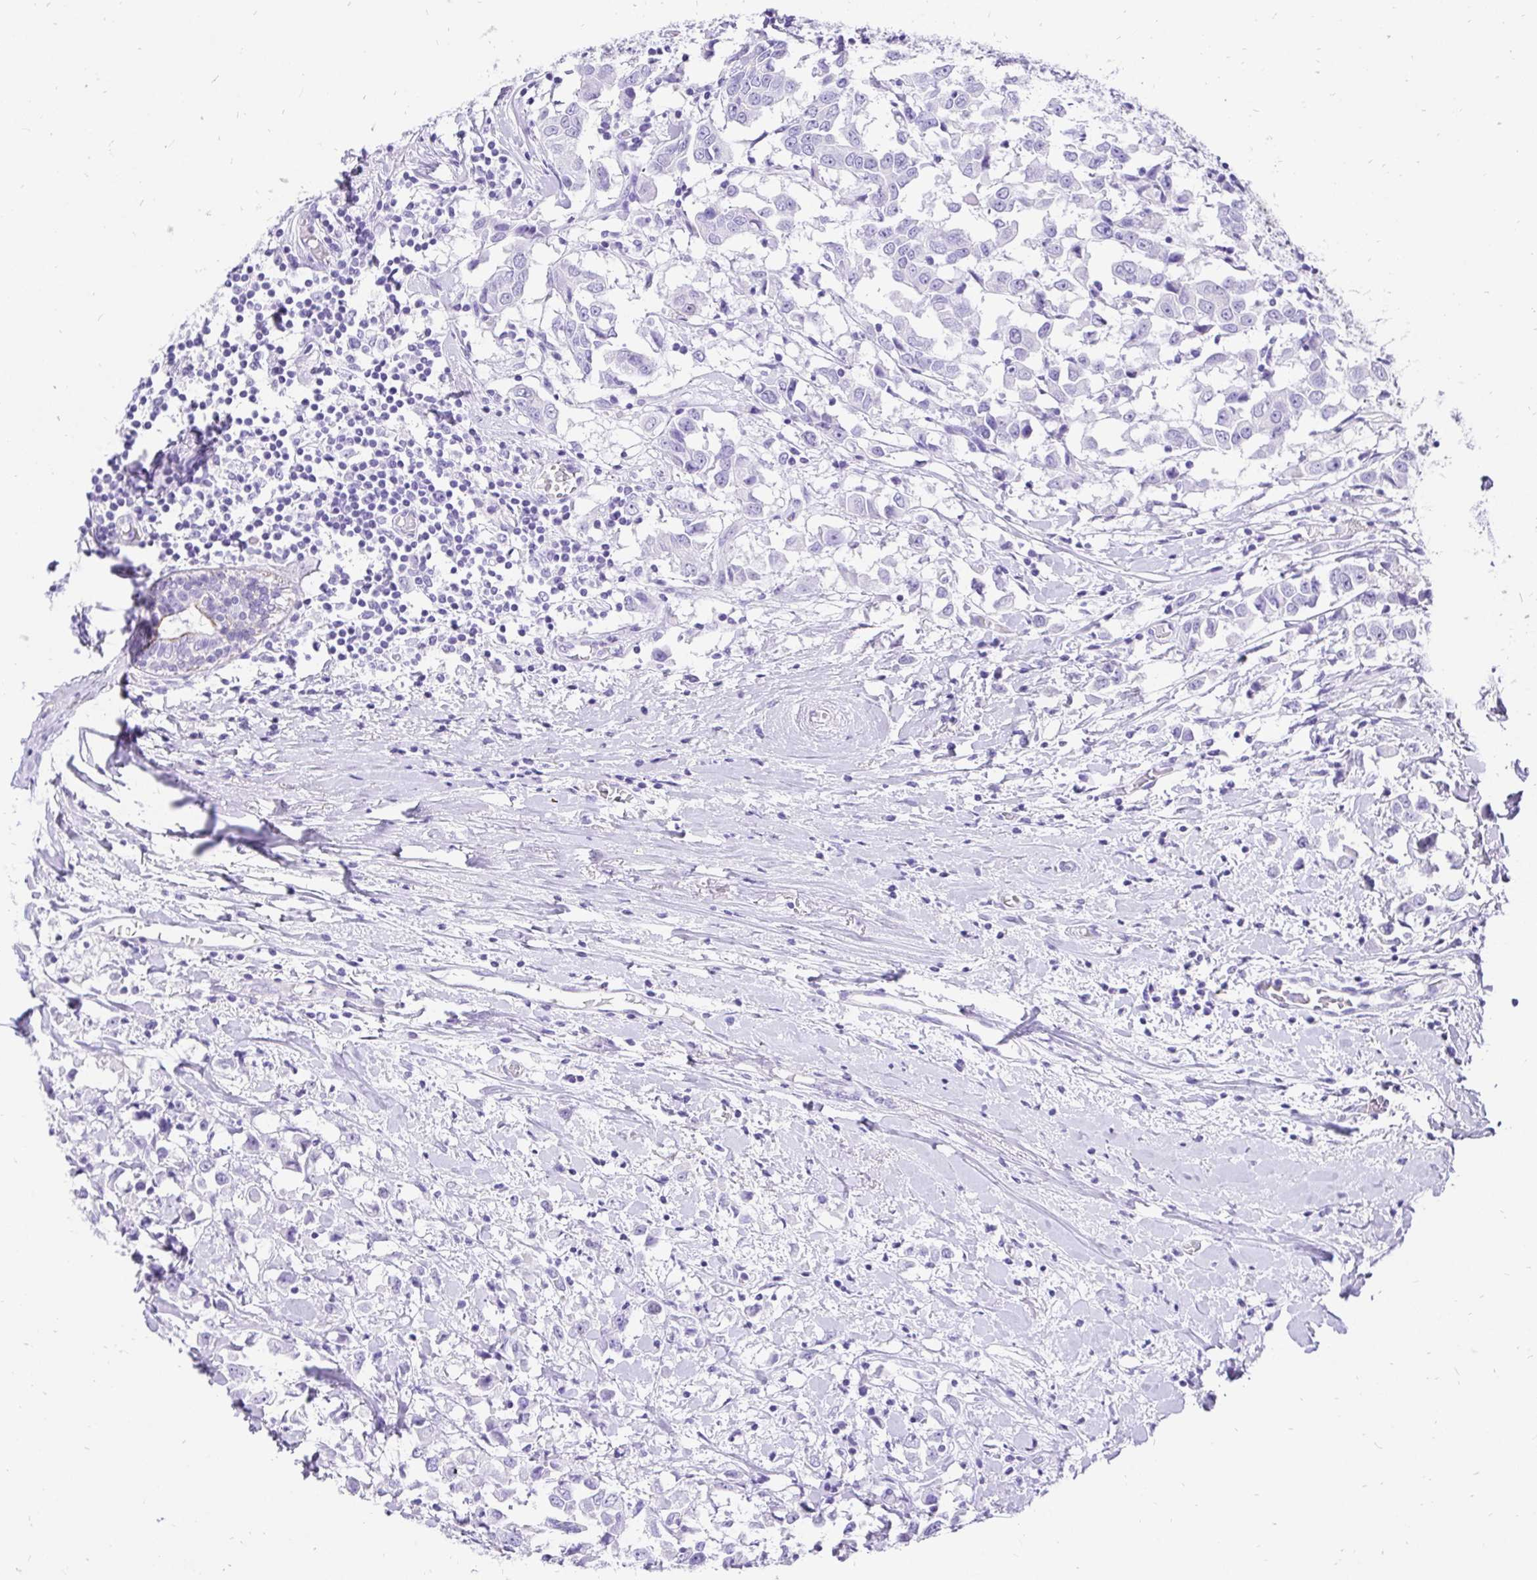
{"staining": {"intensity": "negative", "quantity": "none", "location": "none"}, "tissue": "breast cancer", "cell_type": "Tumor cells", "image_type": "cancer", "snomed": [{"axis": "morphology", "description": "Duct carcinoma"}, {"axis": "topography", "description": "Breast"}], "caption": "Protein analysis of breast cancer shows no significant expression in tumor cells. (Stains: DAB immunohistochemistry with hematoxylin counter stain, Microscopy: brightfield microscopy at high magnification).", "gene": "KRT13", "patient": {"sex": "female", "age": 61}}